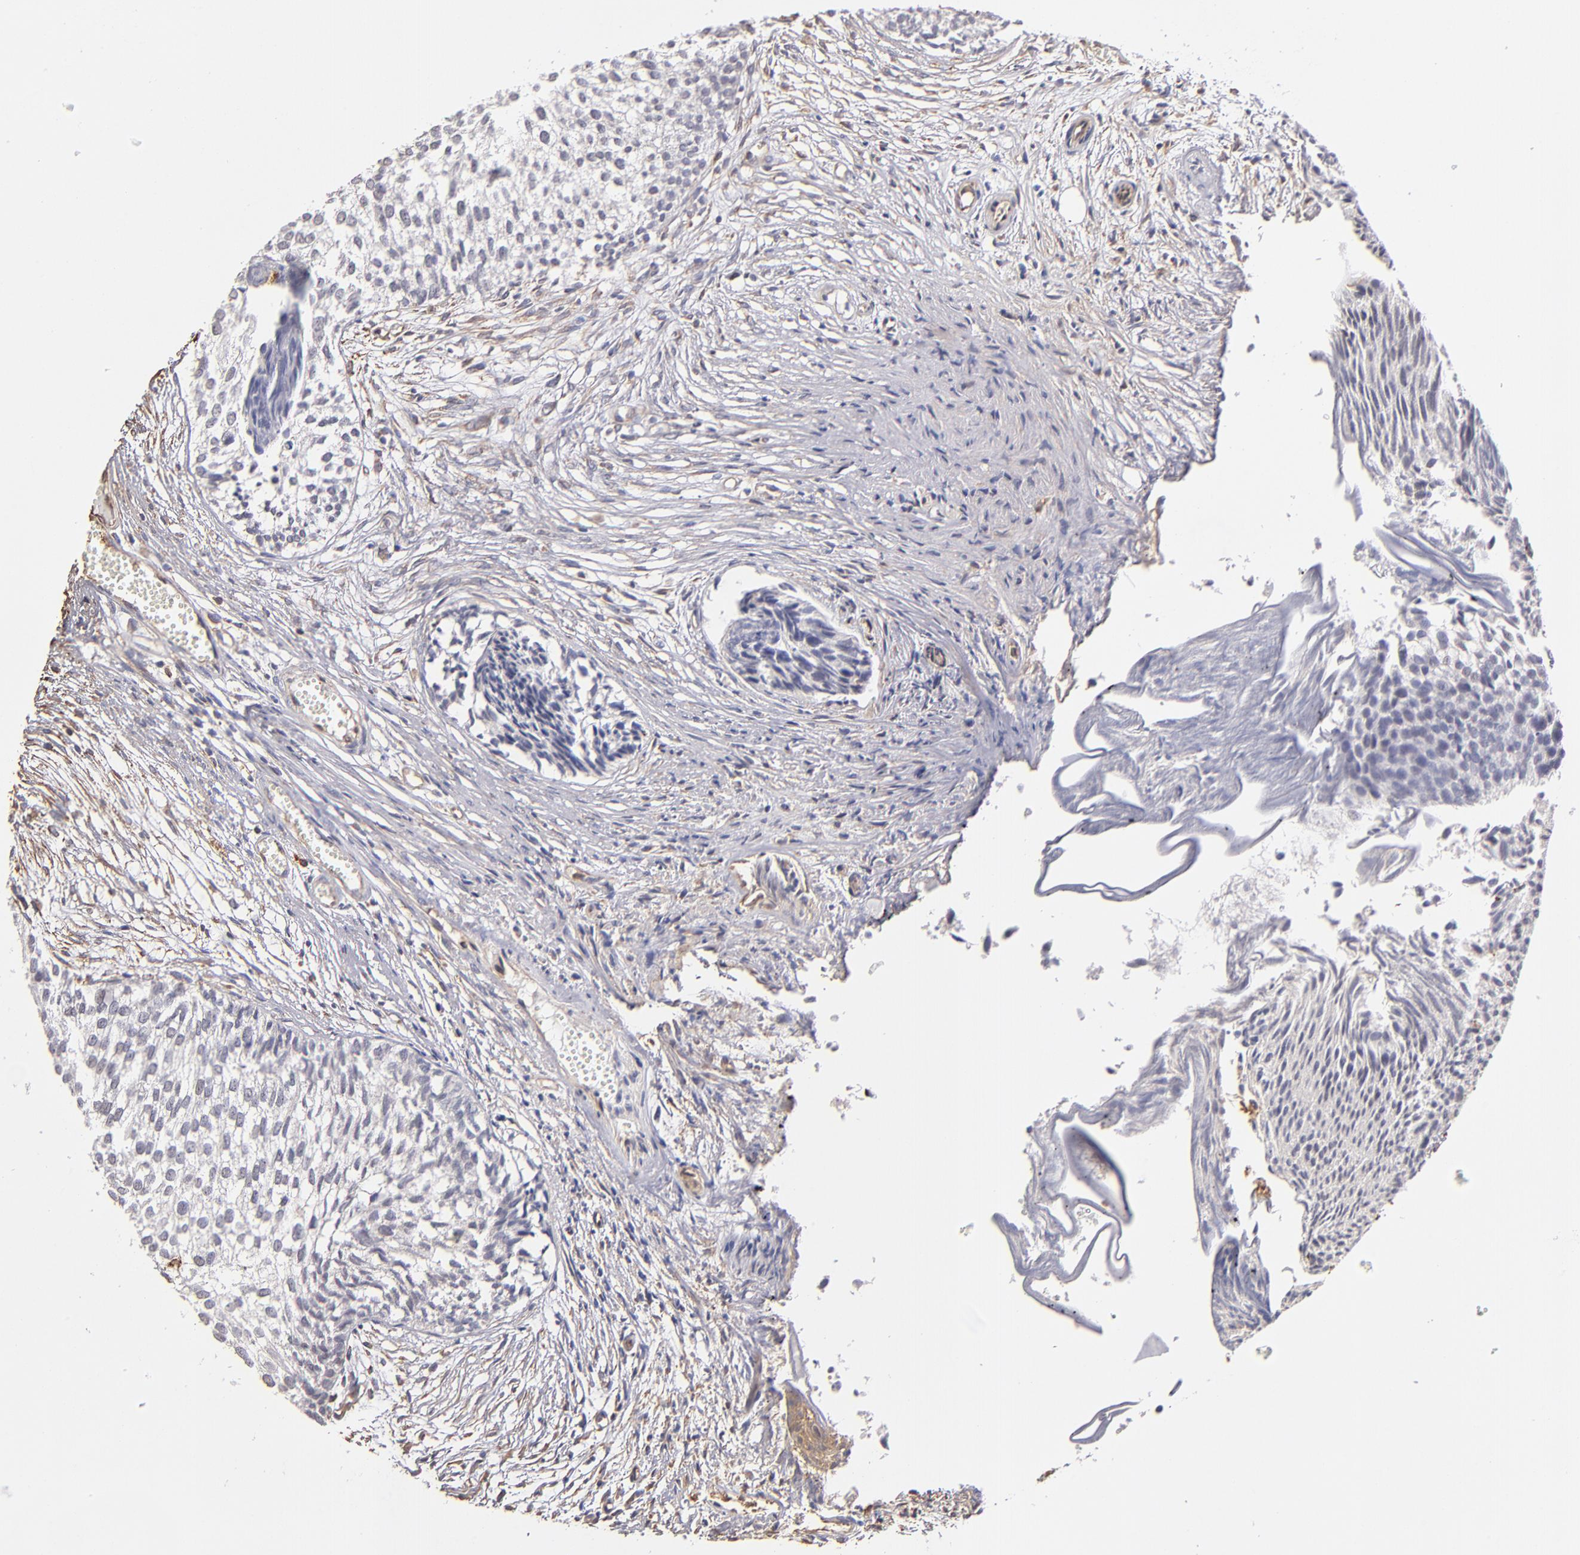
{"staining": {"intensity": "negative", "quantity": "none", "location": "none"}, "tissue": "urothelial cancer", "cell_type": "Tumor cells", "image_type": "cancer", "snomed": [{"axis": "morphology", "description": "Urothelial carcinoma, Low grade"}, {"axis": "topography", "description": "Urinary bladder"}], "caption": "IHC image of neoplastic tissue: urothelial carcinoma (low-grade) stained with DAB demonstrates no significant protein positivity in tumor cells.", "gene": "ABCC1", "patient": {"sex": "male", "age": 84}}